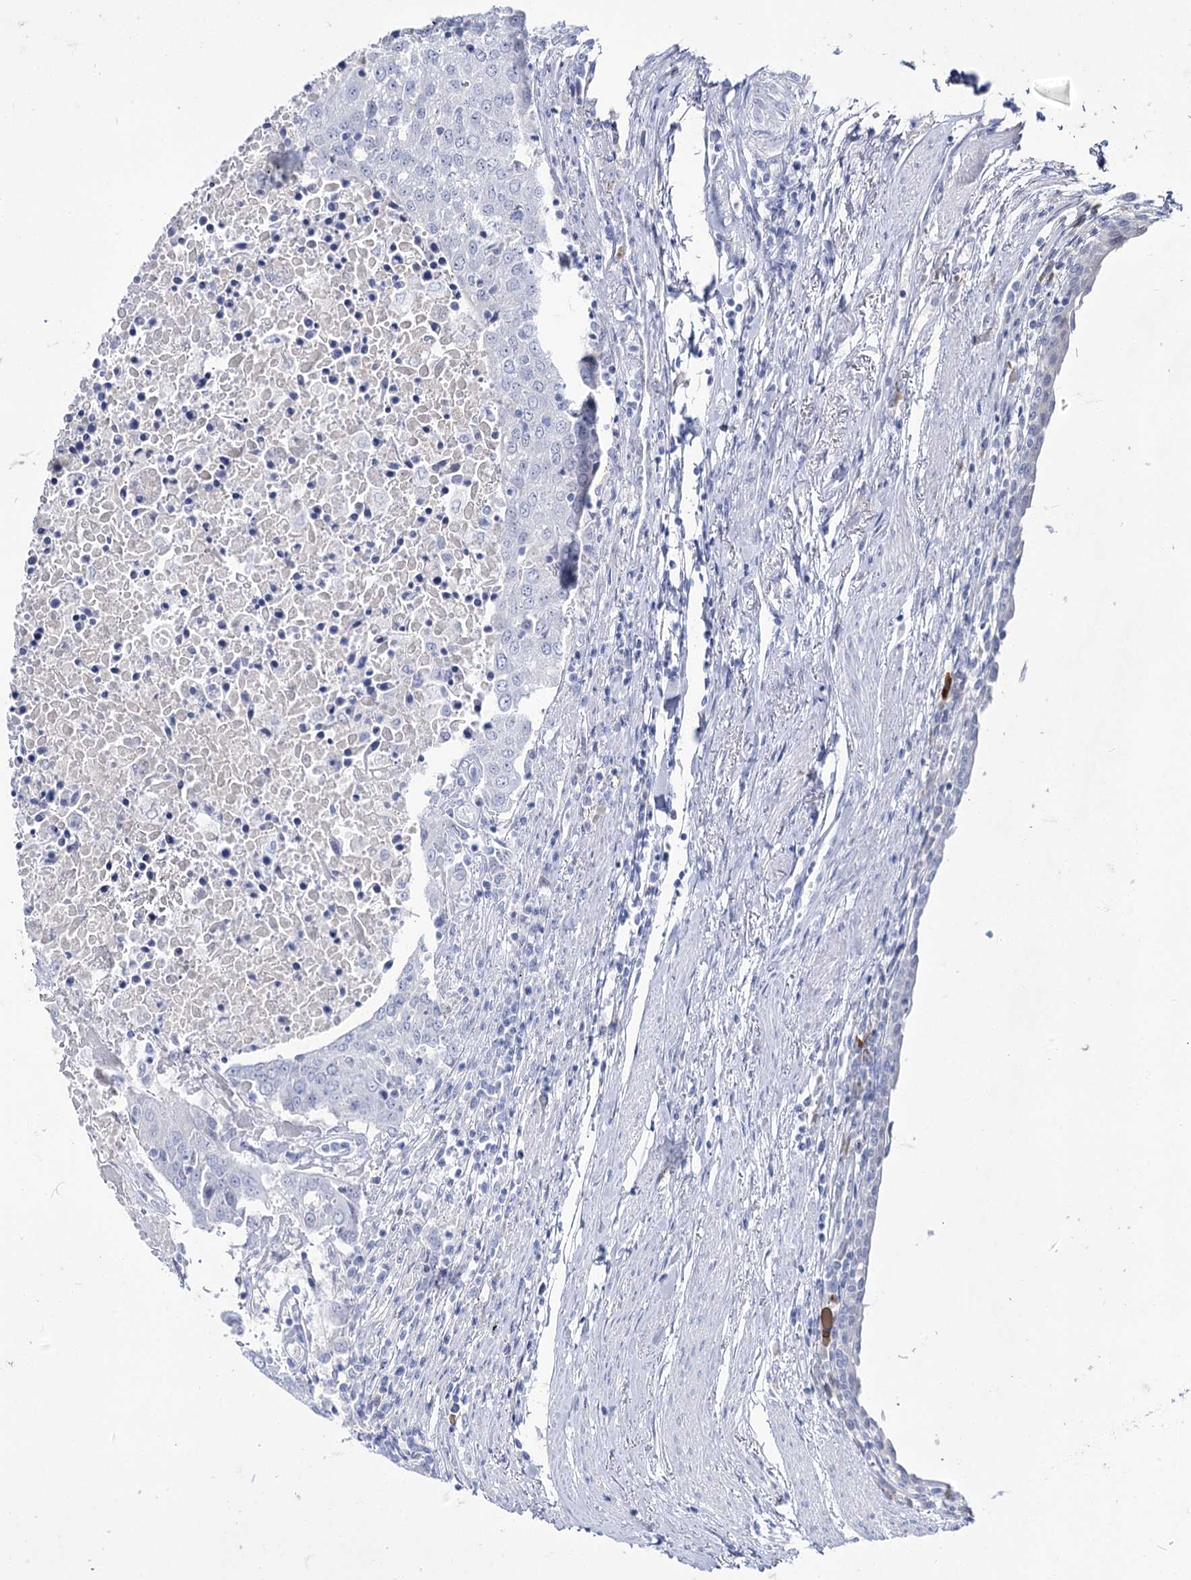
{"staining": {"intensity": "negative", "quantity": "none", "location": "none"}, "tissue": "urothelial cancer", "cell_type": "Tumor cells", "image_type": "cancer", "snomed": [{"axis": "morphology", "description": "Urothelial carcinoma, High grade"}, {"axis": "topography", "description": "Urinary bladder"}], "caption": "High-grade urothelial carcinoma was stained to show a protein in brown. There is no significant staining in tumor cells.", "gene": "ACRV1", "patient": {"sex": "female", "age": 85}}